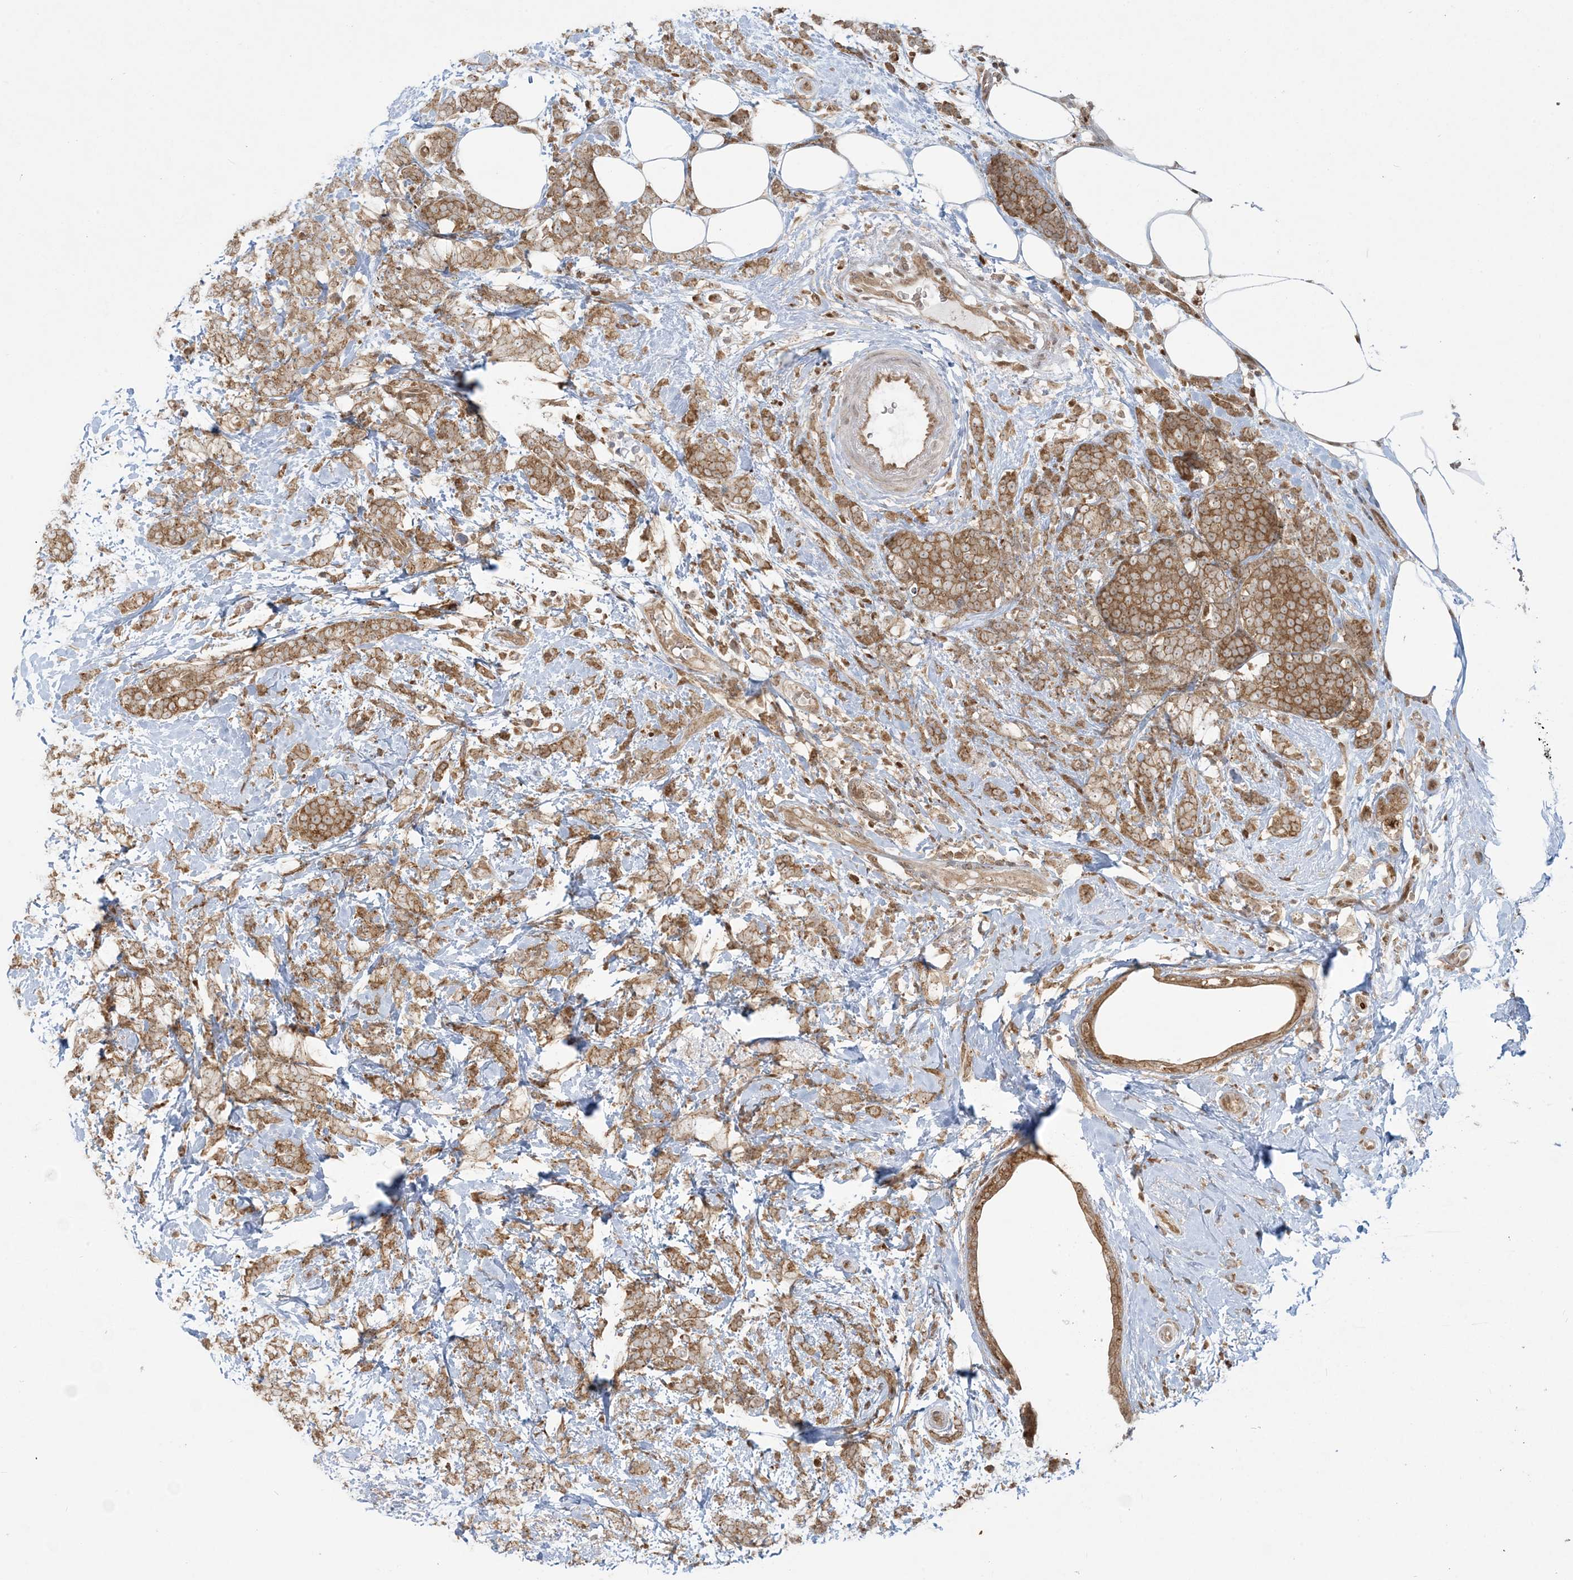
{"staining": {"intensity": "moderate", "quantity": ">75%", "location": "cytoplasmic/membranous"}, "tissue": "breast cancer", "cell_type": "Tumor cells", "image_type": "cancer", "snomed": [{"axis": "morphology", "description": "Lobular carcinoma"}, {"axis": "topography", "description": "Breast"}], "caption": "Immunohistochemistry (IHC) micrograph of neoplastic tissue: human breast cancer stained using immunohistochemistry (IHC) demonstrates medium levels of moderate protein expression localized specifically in the cytoplasmic/membranous of tumor cells, appearing as a cytoplasmic/membranous brown color.", "gene": "ABCF3", "patient": {"sex": "female", "age": 58}}